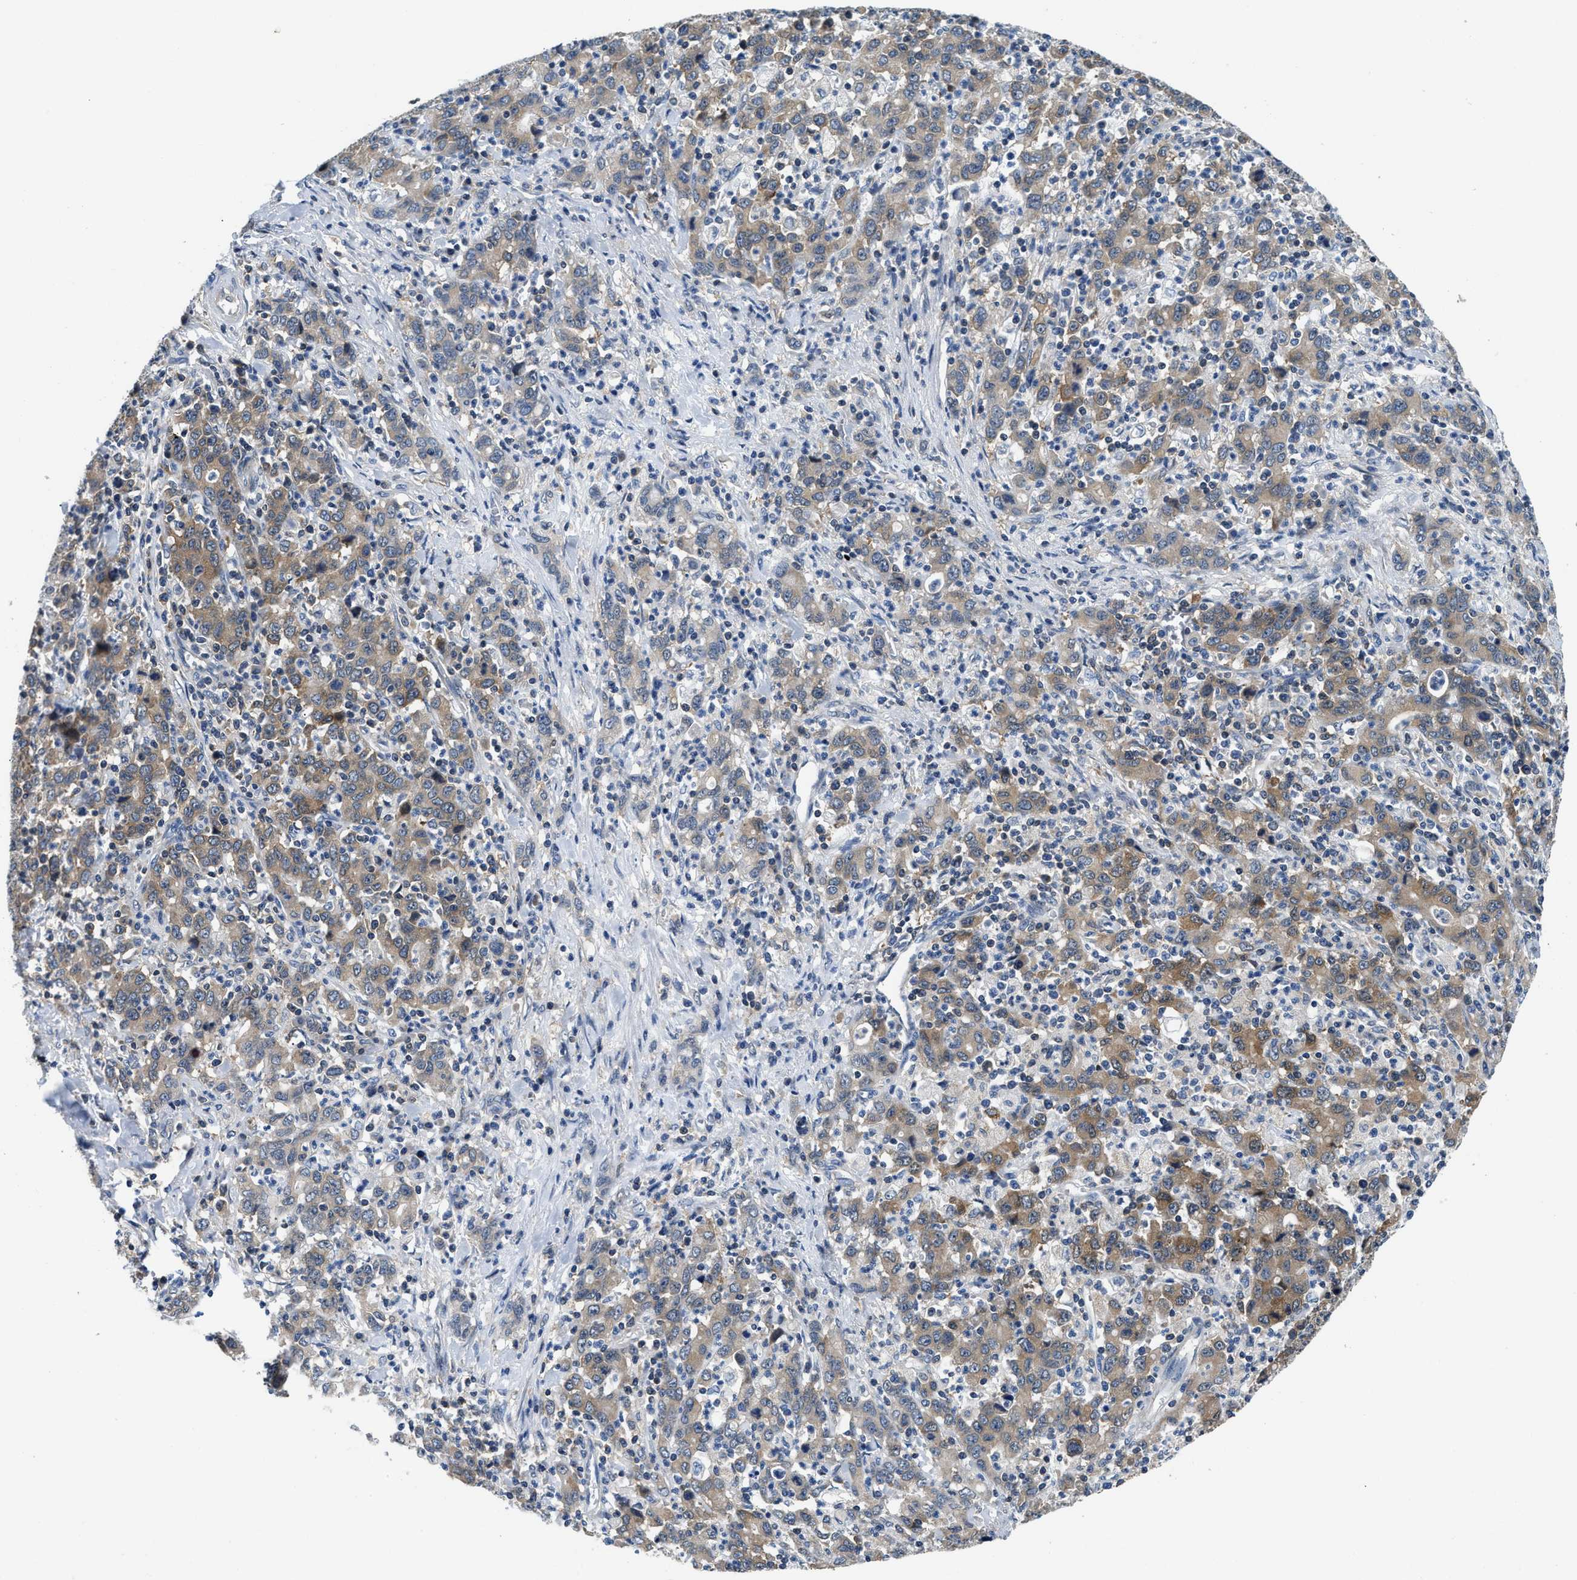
{"staining": {"intensity": "weak", "quantity": ">75%", "location": "cytoplasmic/membranous"}, "tissue": "stomach cancer", "cell_type": "Tumor cells", "image_type": "cancer", "snomed": [{"axis": "morphology", "description": "Adenocarcinoma, NOS"}, {"axis": "topography", "description": "Stomach, upper"}], "caption": "A brown stain highlights weak cytoplasmic/membranous staining of a protein in human stomach cancer (adenocarcinoma) tumor cells.", "gene": "CCM2", "patient": {"sex": "male", "age": 69}}